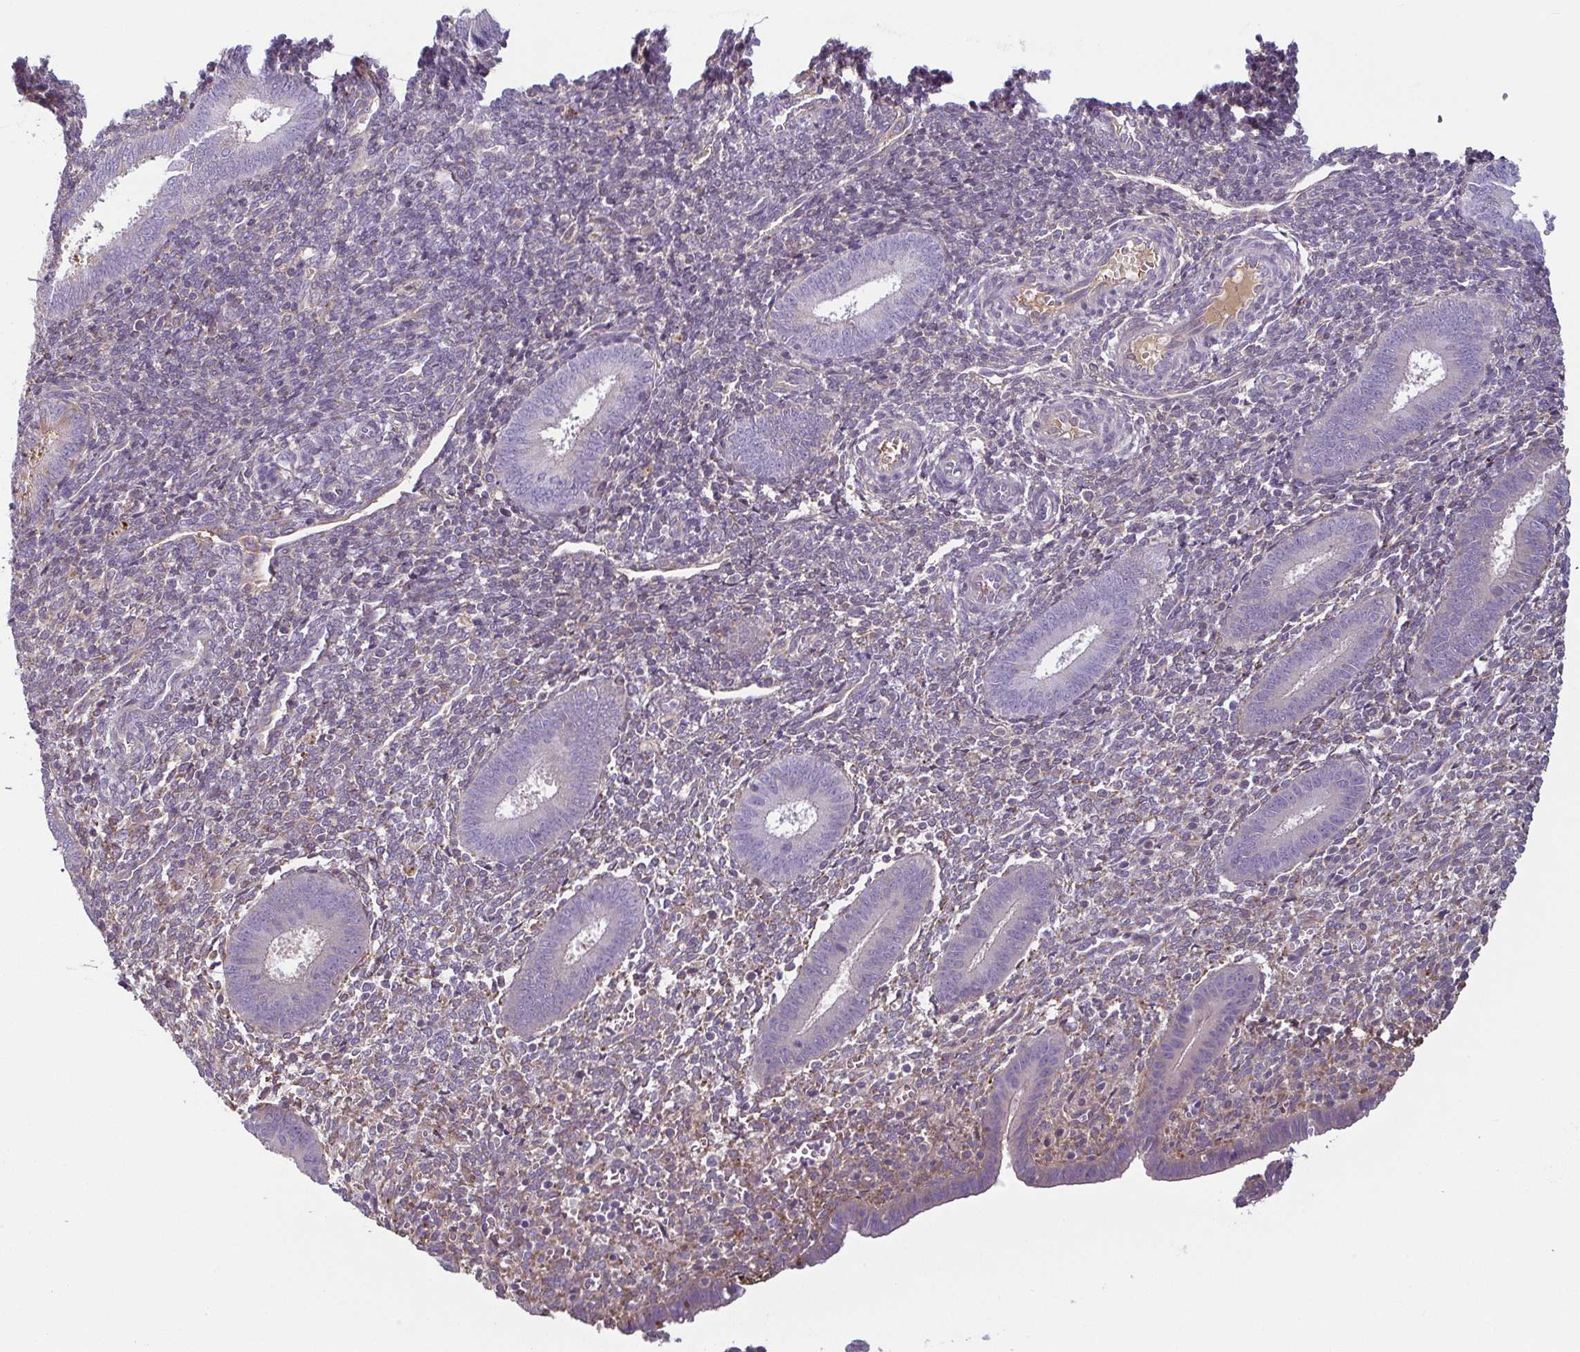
{"staining": {"intensity": "weak", "quantity": "<25%", "location": "cytoplasmic/membranous"}, "tissue": "endometrium", "cell_type": "Cells in endometrial stroma", "image_type": "normal", "snomed": [{"axis": "morphology", "description": "Normal tissue, NOS"}, {"axis": "topography", "description": "Endometrium"}], "caption": "High power microscopy image of an IHC photomicrograph of normal endometrium, revealing no significant staining in cells in endometrial stroma. (DAB immunohistochemistry, high magnification).", "gene": "ECM1", "patient": {"sex": "female", "age": 25}}